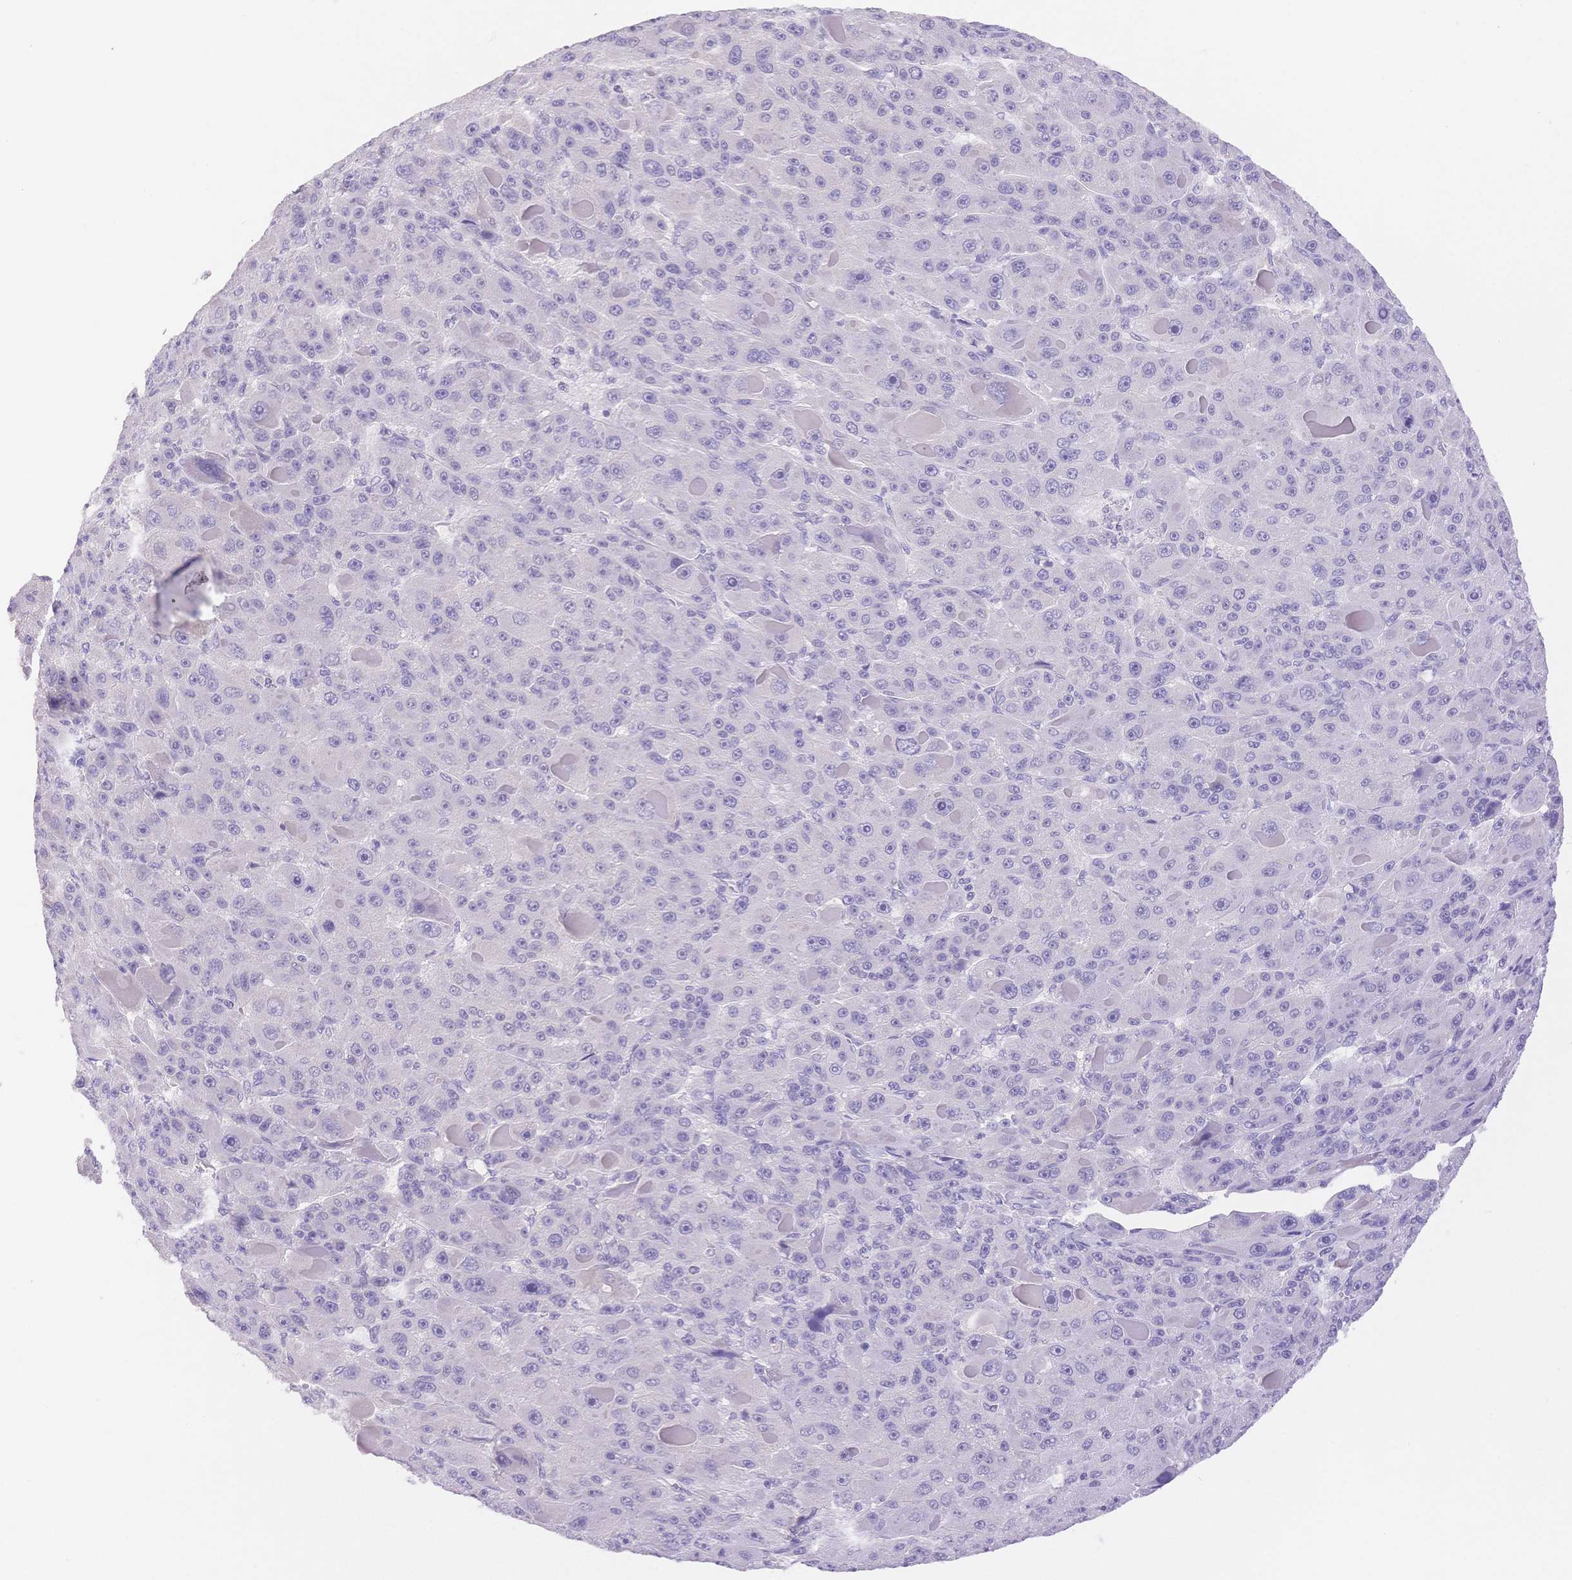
{"staining": {"intensity": "negative", "quantity": "none", "location": "none"}, "tissue": "liver cancer", "cell_type": "Tumor cells", "image_type": "cancer", "snomed": [{"axis": "morphology", "description": "Carcinoma, Hepatocellular, NOS"}, {"axis": "topography", "description": "Liver"}], "caption": "High power microscopy image of an IHC micrograph of liver cancer (hepatocellular carcinoma), revealing no significant expression in tumor cells.", "gene": "MYOM1", "patient": {"sex": "male", "age": 76}}